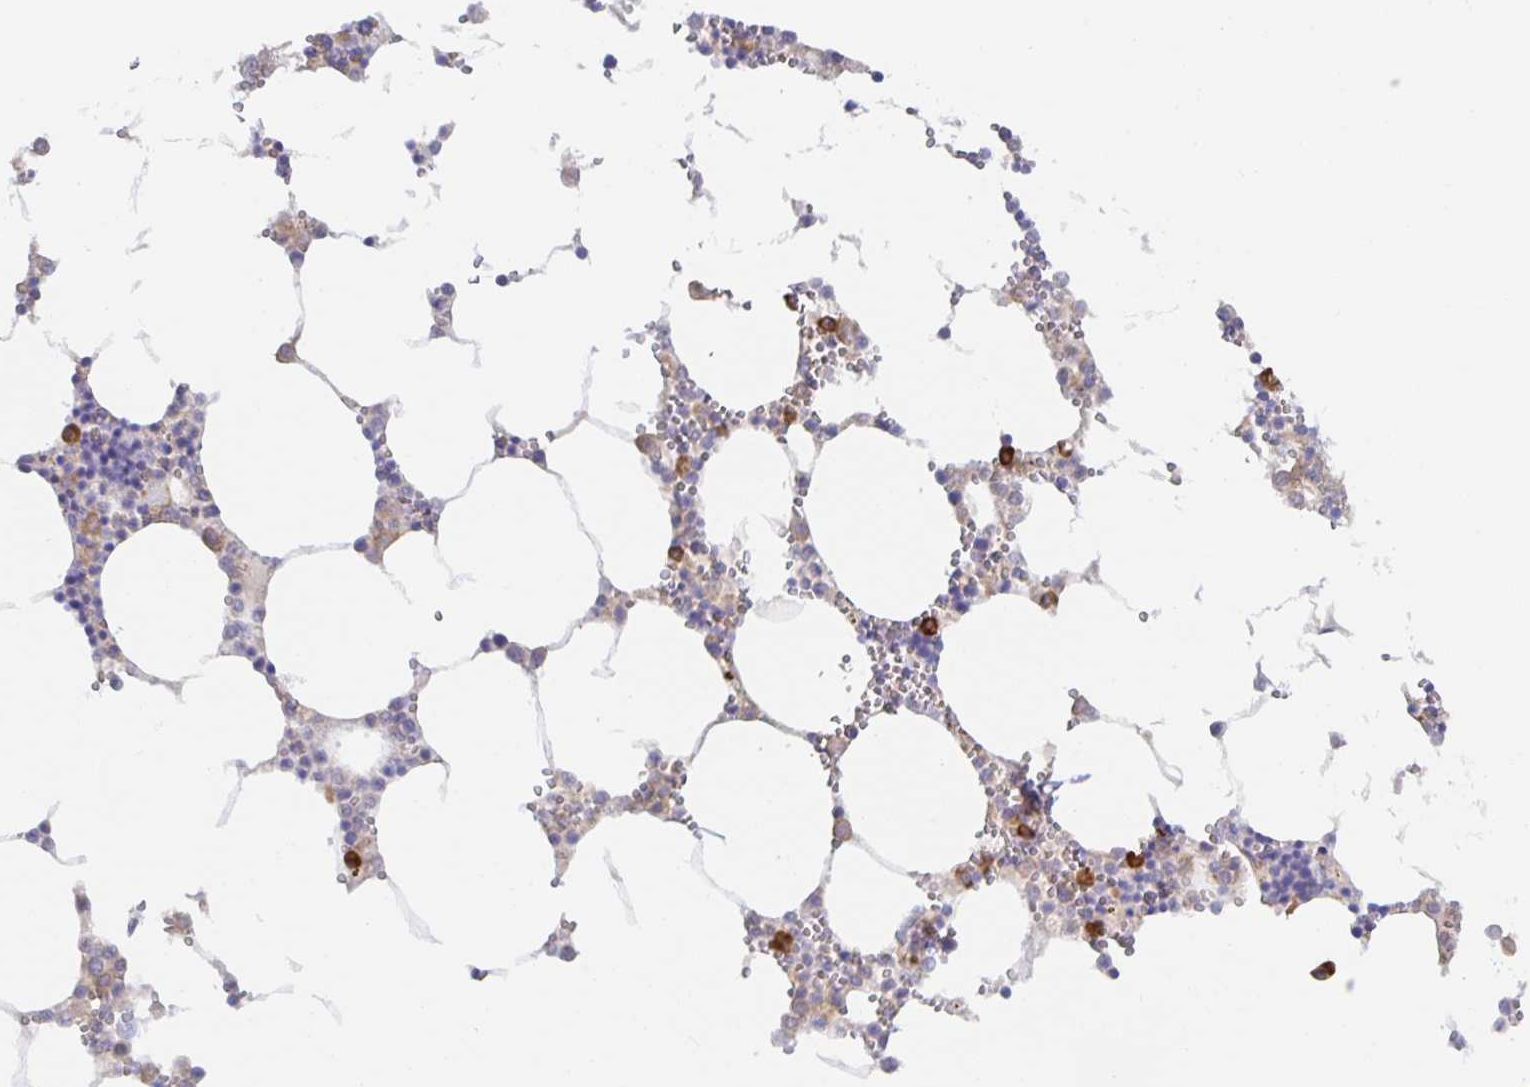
{"staining": {"intensity": "strong", "quantity": "<25%", "location": "cytoplasmic/membranous"}, "tissue": "bone marrow", "cell_type": "Hematopoietic cells", "image_type": "normal", "snomed": [{"axis": "morphology", "description": "Normal tissue, NOS"}, {"axis": "topography", "description": "Bone marrow"}], "caption": "Strong cytoplasmic/membranous protein positivity is seen in approximately <25% of hematopoietic cells in bone marrow.", "gene": "BAD", "patient": {"sex": "male", "age": 54}}